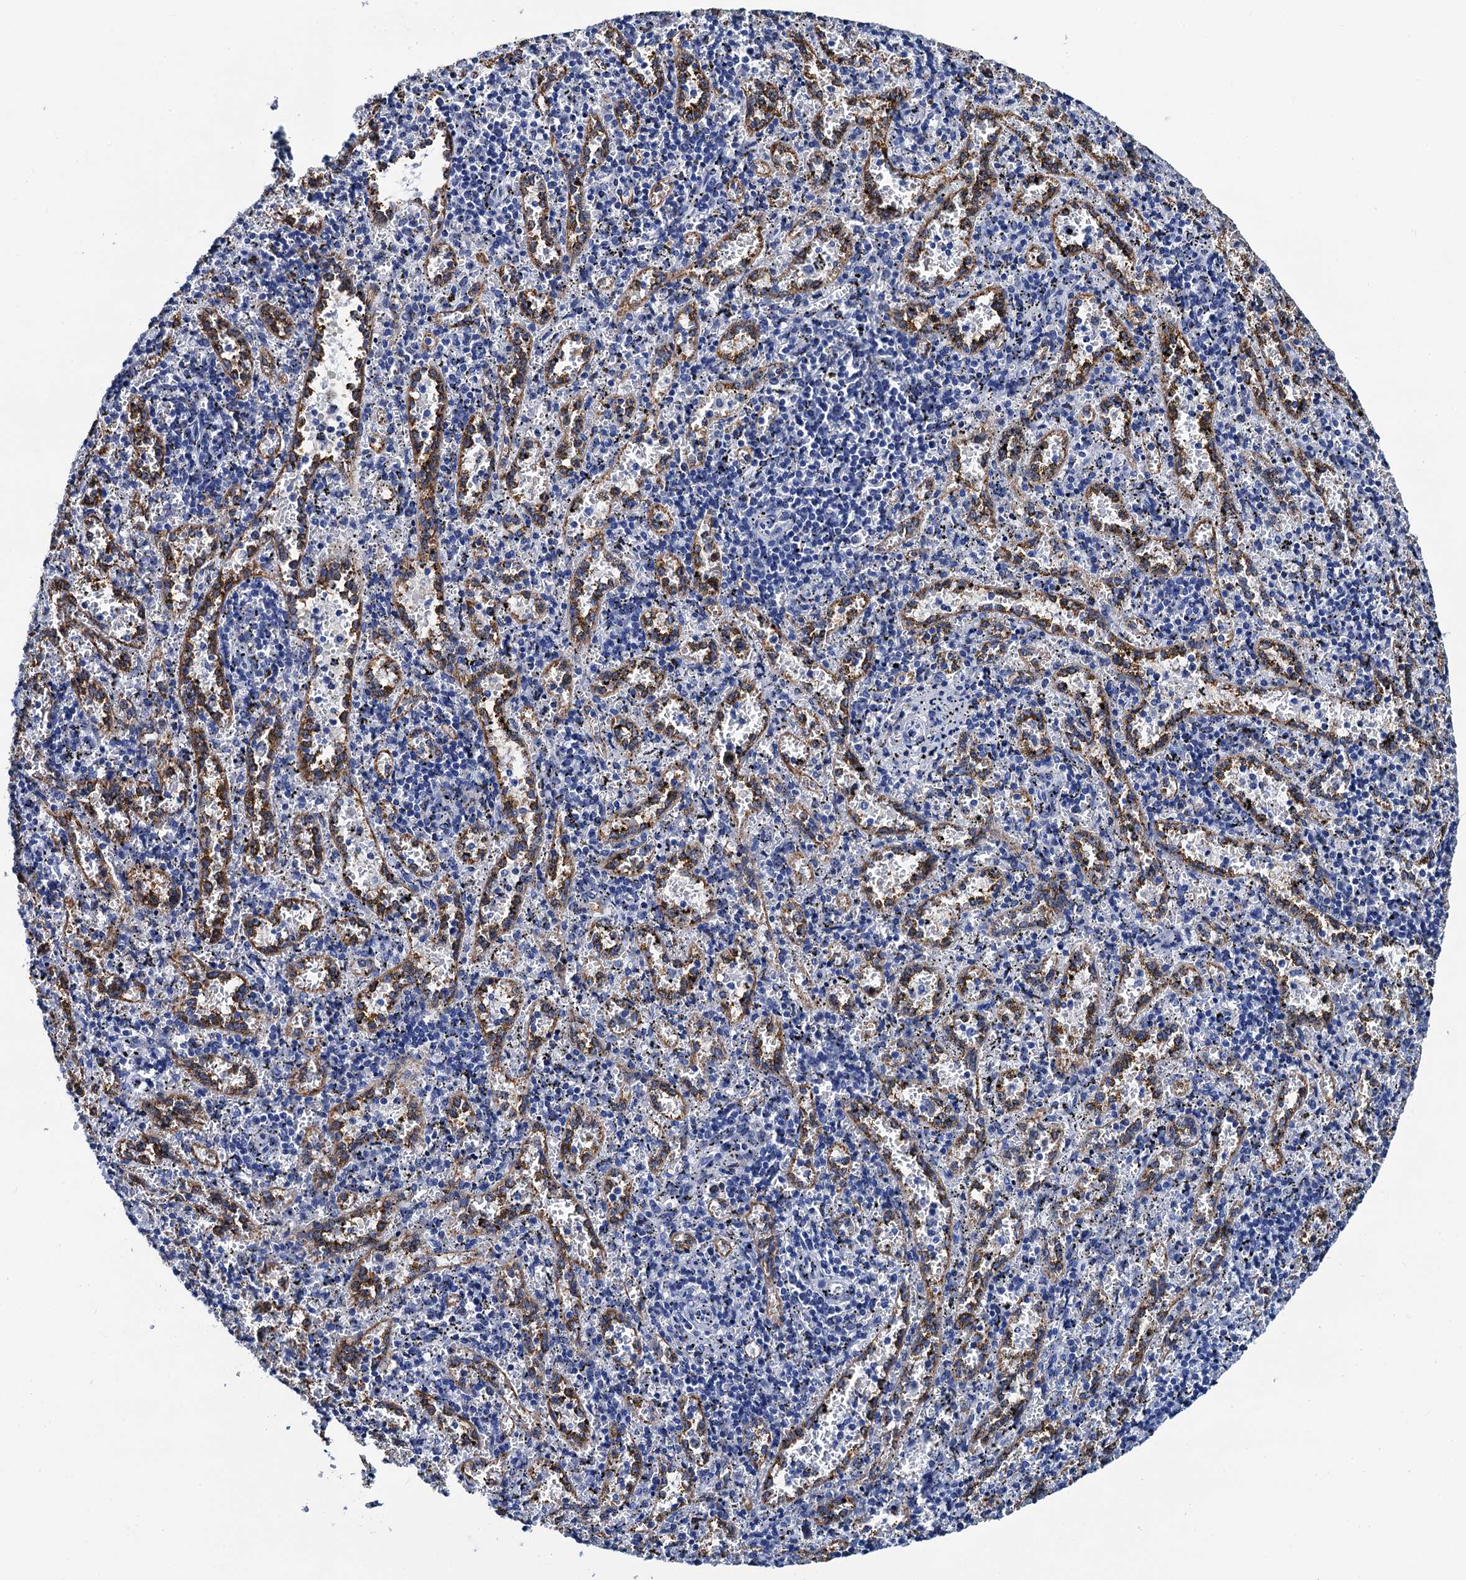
{"staining": {"intensity": "negative", "quantity": "none", "location": "none"}, "tissue": "spleen", "cell_type": "Cells in red pulp", "image_type": "normal", "snomed": [{"axis": "morphology", "description": "Normal tissue, NOS"}, {"axis": "topography", "description": "Spleen"}], "caption": "Immunohistochemistry of benign human spleen displays no staining in cells in red pulp.", "gene": "SLC7A10", "patient": {"sex": "male", "age": 11}}